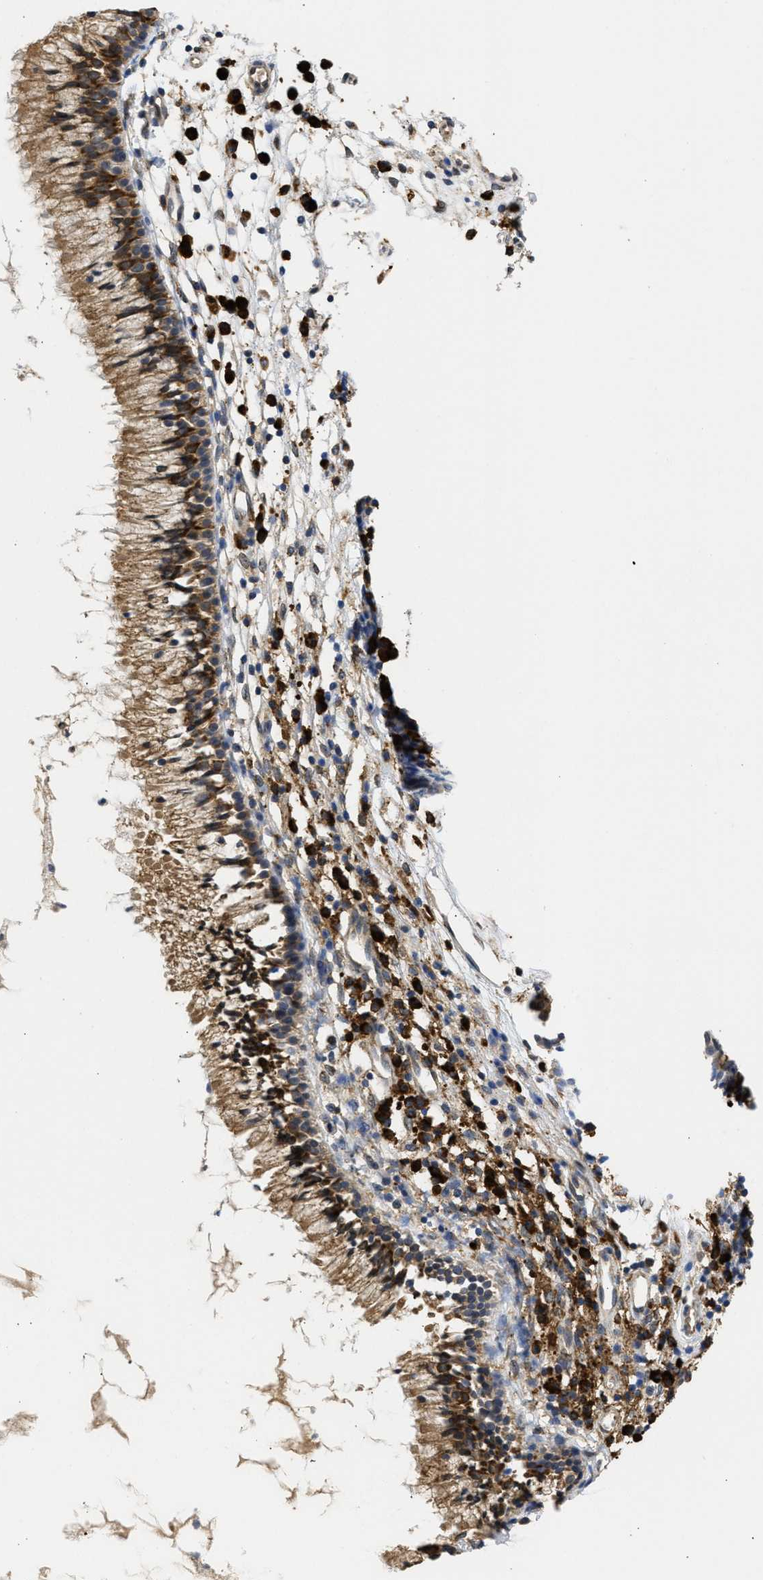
{"staining": {"intensity": "strong", "quantity": ">75%", "location": "cytoplasmic/membranous"}, "tissue": "nasopharynx", "cell_type": "Respiratory epithelial cells", "image_type": "normal", "snomed": [{"axis": "morphology", "description": "Normal tissue, NOS"}, {"axis": "topography", "description": "Nasopharynx"}], "caption": "Immunohistochemistry (IHC) of unremarkable human nasopharynx shows high levels of strong cytoplasmic/membranous positivity in approximately >75% of respiratory epithelial cells. The staining was performed using DAB (3,3'-diaminobenzidine) to visualize the protein expression in brown, while the nuclei were stained in blue with hematoxylin (Magnification: 20x).", "gene": "DNAJC1", "patient": {"sex": "male", "age": 21}}